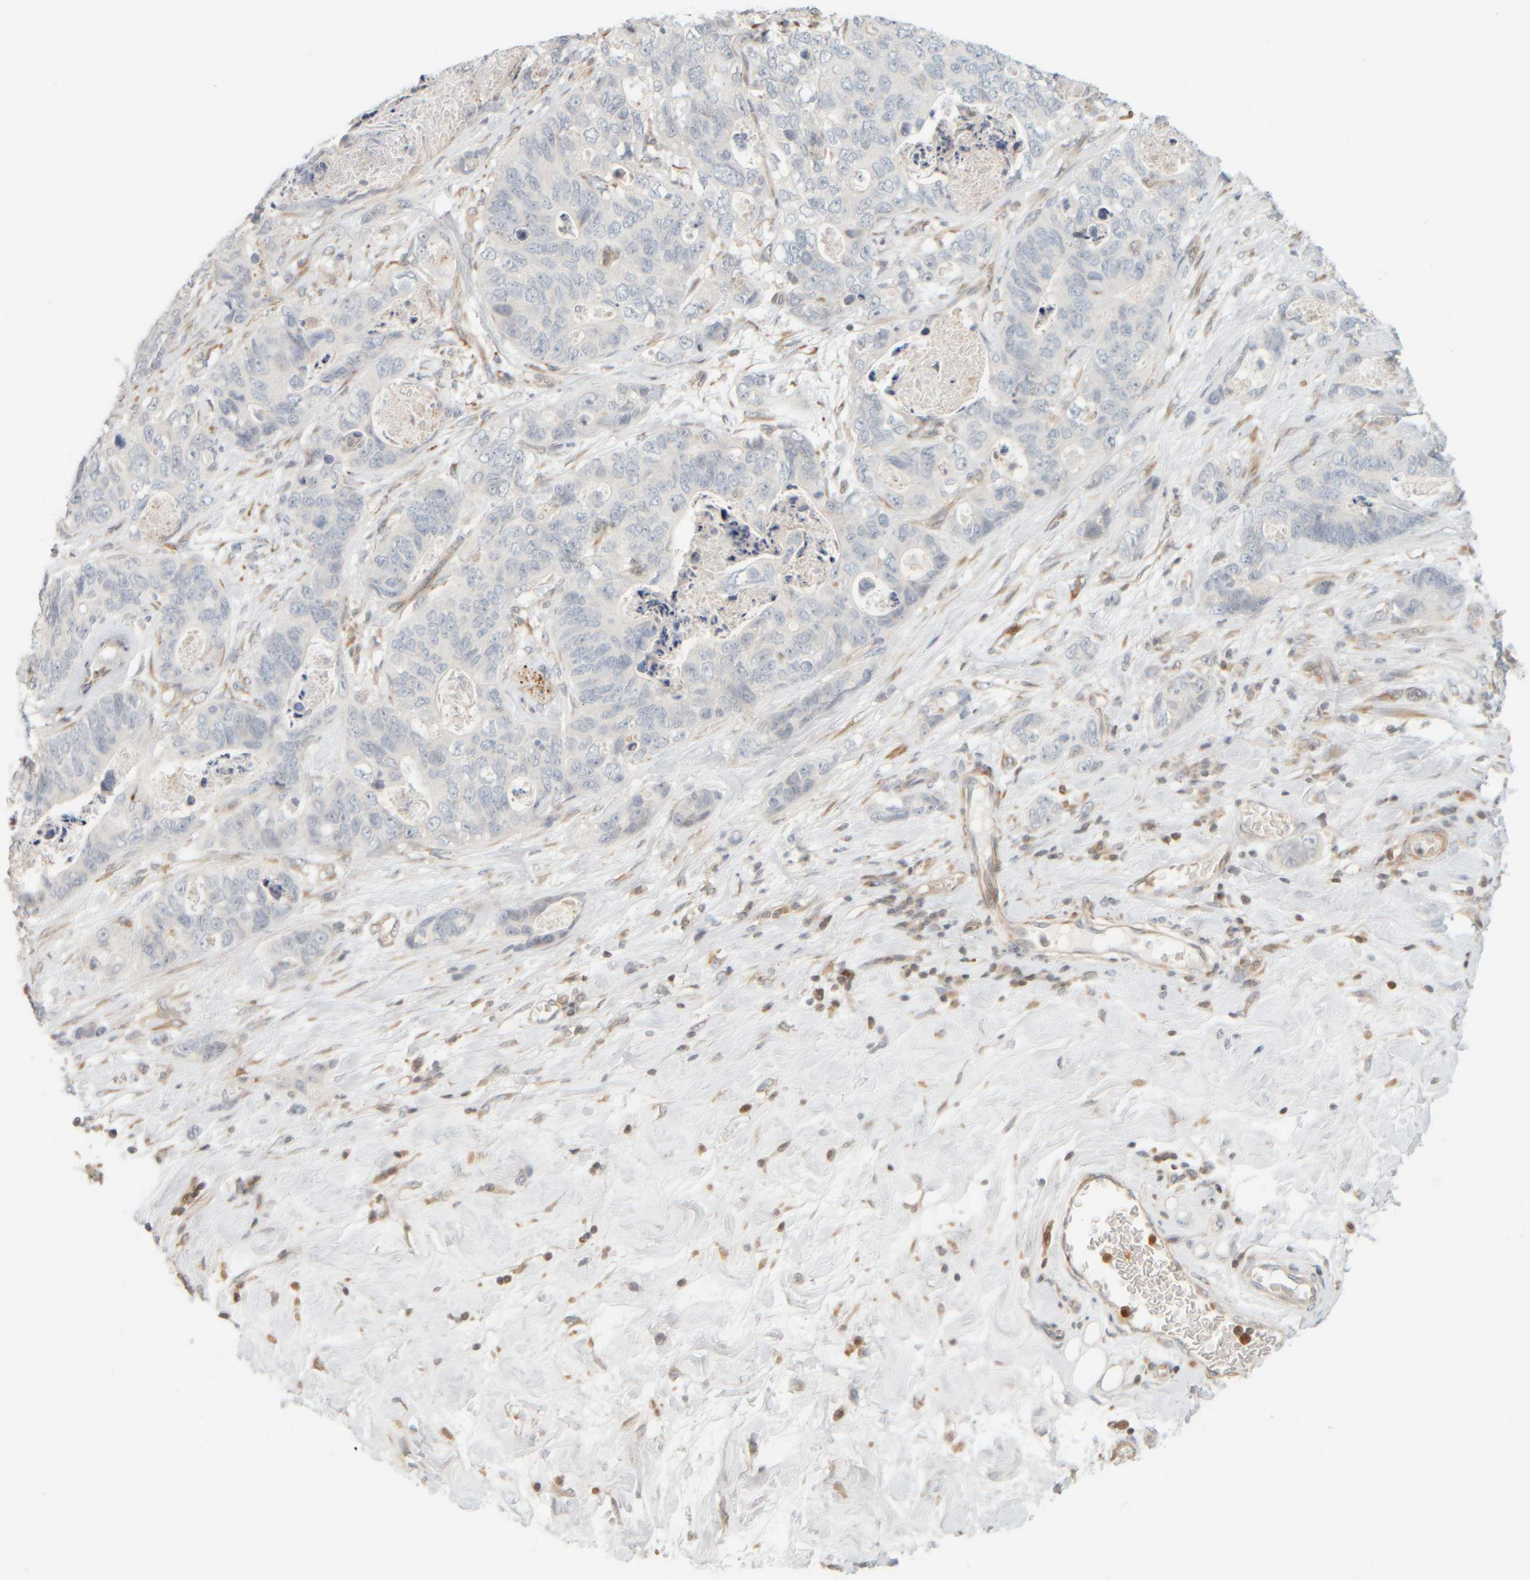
{"staining": {"intensity": "negative", "quantity": "none", "location": "none"}, "tissue": "stomach cancer", "cell_type": "Tumor cells", "image_type": "cancer", "snomed": [{"axis": "morphology", "description": "Normal tissue, NOS"}, {"axis": "morphology", "description": "Adenocarcinoma, NOS"}, {"axis": "topography", "description": "Stomach"}], "caption": "This is an IHC photomicrograph of human stomach cancer (adenocarcinoma). There is no expression in tumor cells.", "gene": "PTGES3L-AARSD1", "patient": {"sex": "female", "age": 89}}